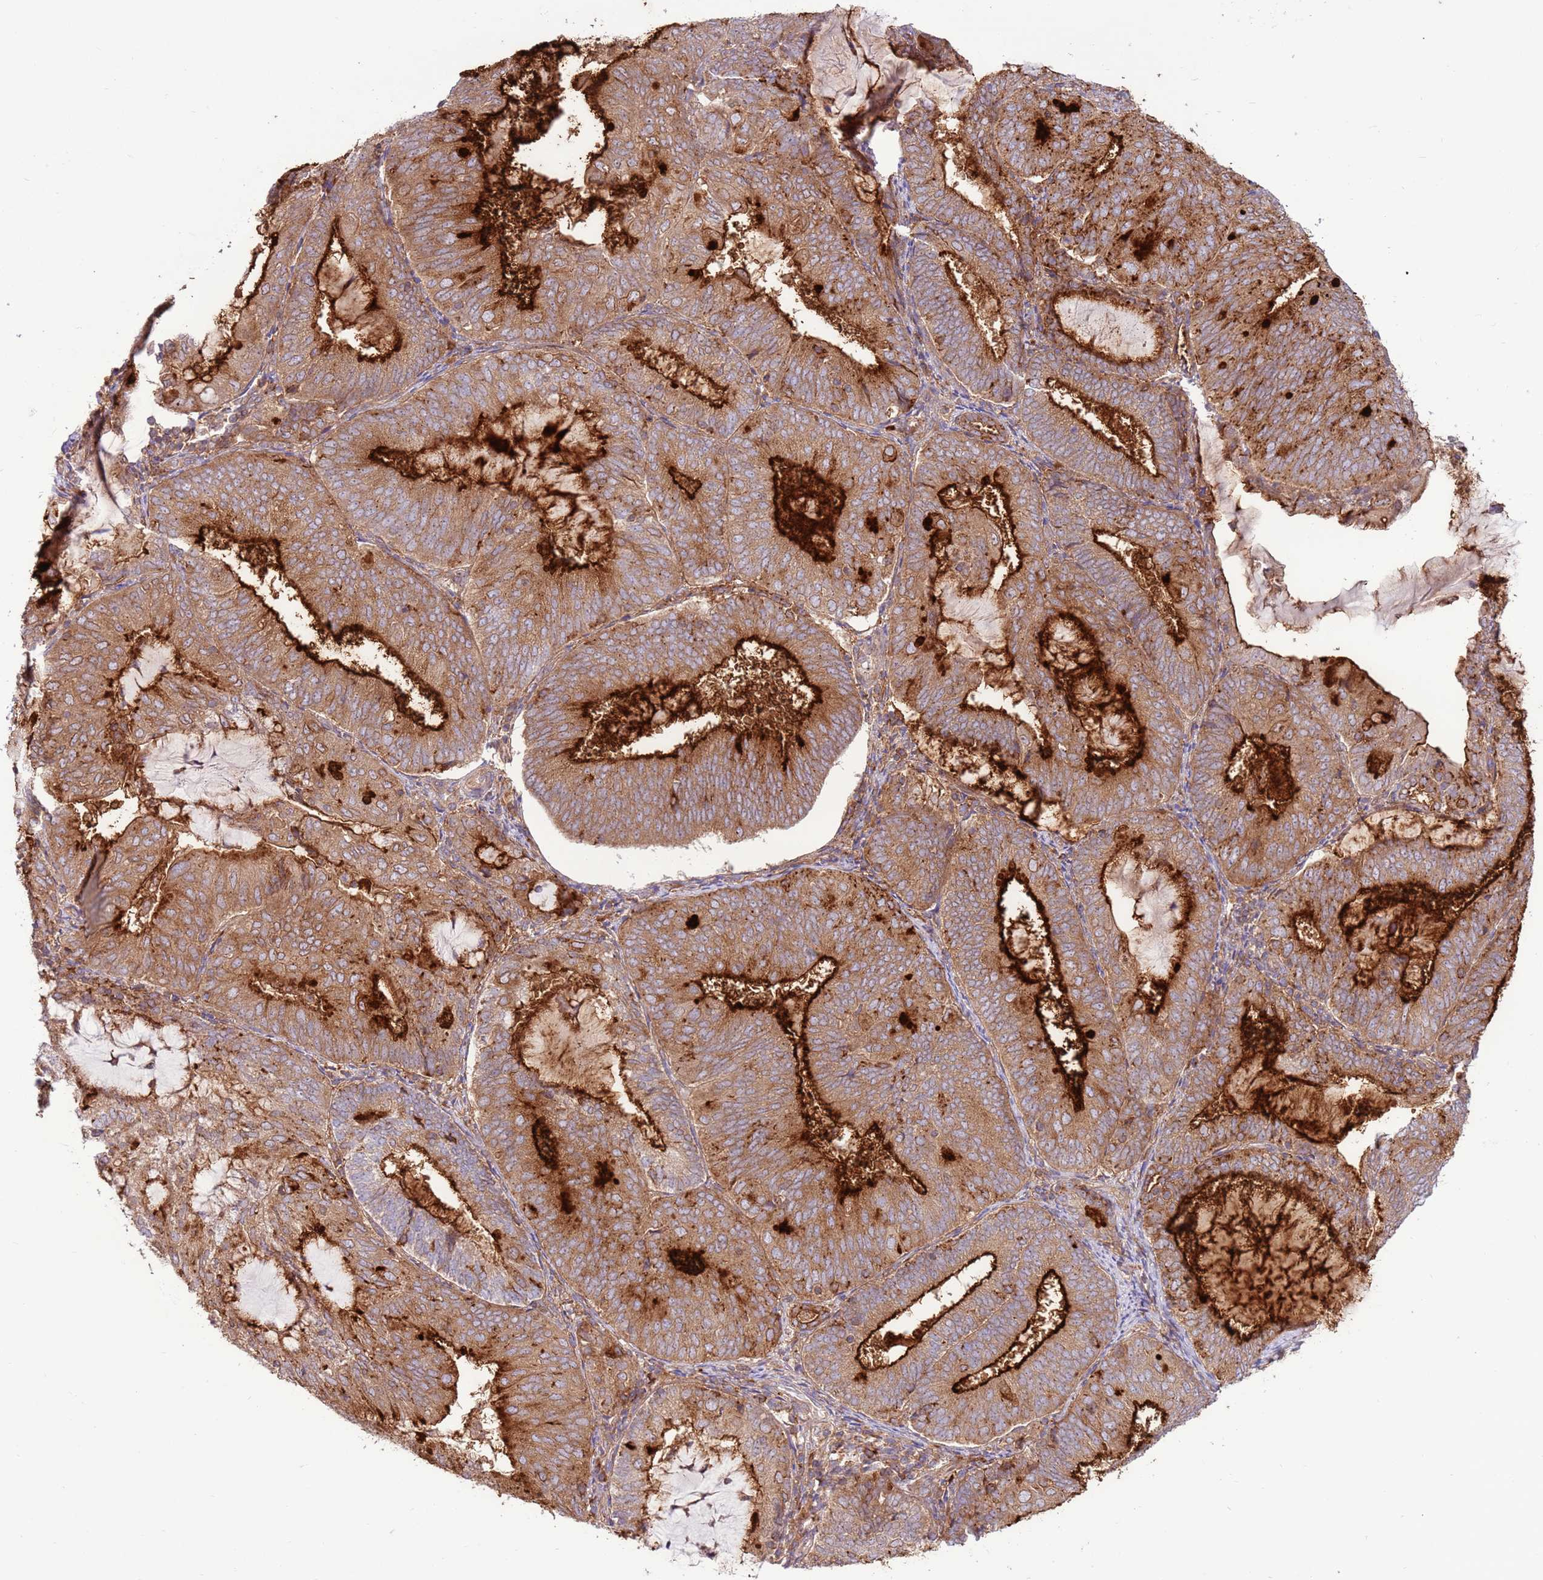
{"staining": {"intensity": "strong", "quantity": "25%-75%", "location": "cytoplasmic/membranous"}, "tissue": "endometrial cancer", "cell_type": "Tumor cells", "image_type": "cancer", "snomed": [{"axis": "morphology", "description": "Adenocarcinoma, NOS"}, {"axis": "topography", "description": "Endometrium"}], "caption": "Endometrial adenocarcinoma tissue reveals strong cytoplasmic/membranous positivity in approximately 25%-75% of tumor cells", "gene": "DDX19B", "patient": {"sex": "female", "age": 81}}